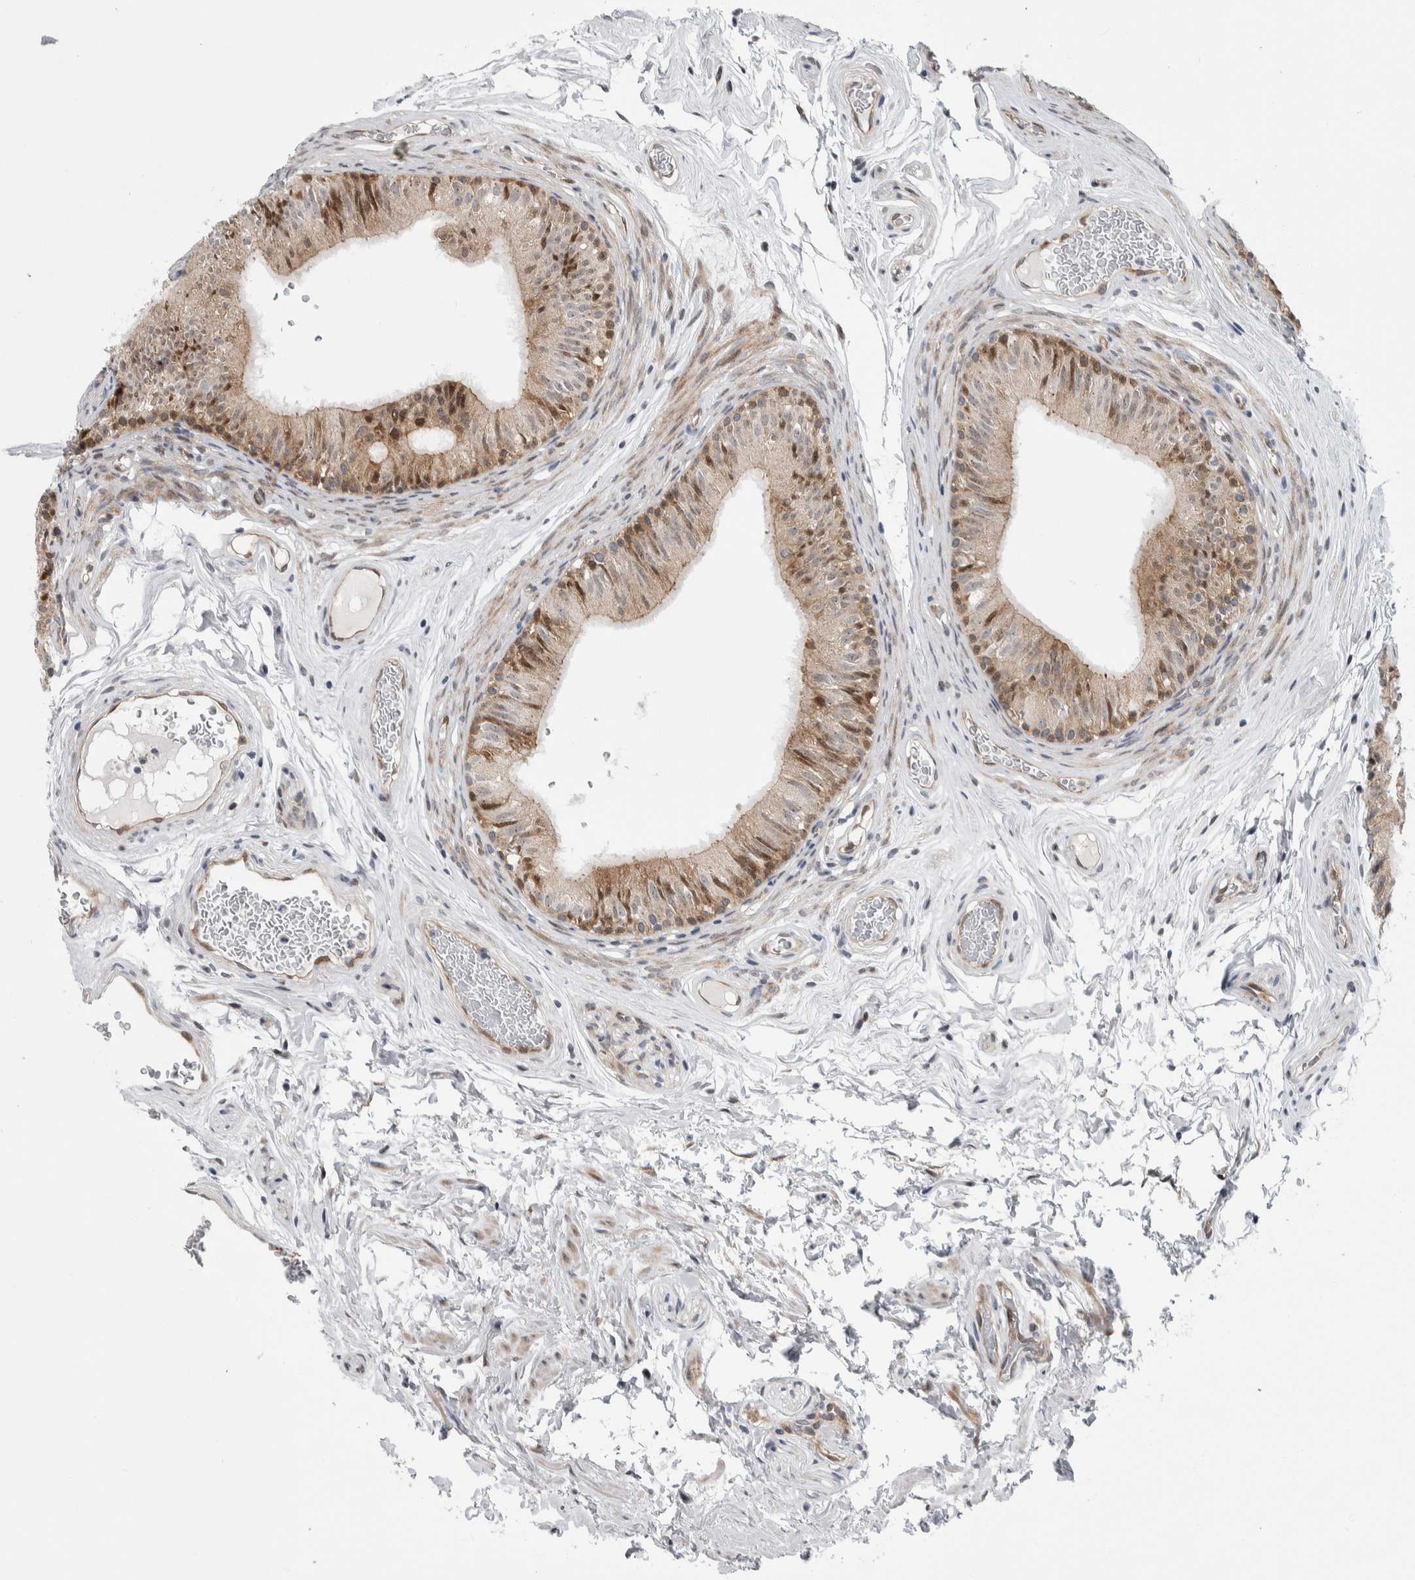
{"staining": {"intensity": "weak", "quantity": ">75%", "location": "cytoplasmic/membranous,nuclear"}, "tissue": "epididymis", "cell_type": "Glandular cells", "image_type": "normal", "snomed": [{"axis": "morphology", "description": "Normal tissue, NOS"}, {"axis": "topography", "description": "Epididymis"}], "caption": "Weak cytoplasmic/membranous,nuclear protein positivity is identified in about >75% of glandular cells in epididymis.", "gene": "PTPA", "patient": {"sex": "male", "age": 36}}